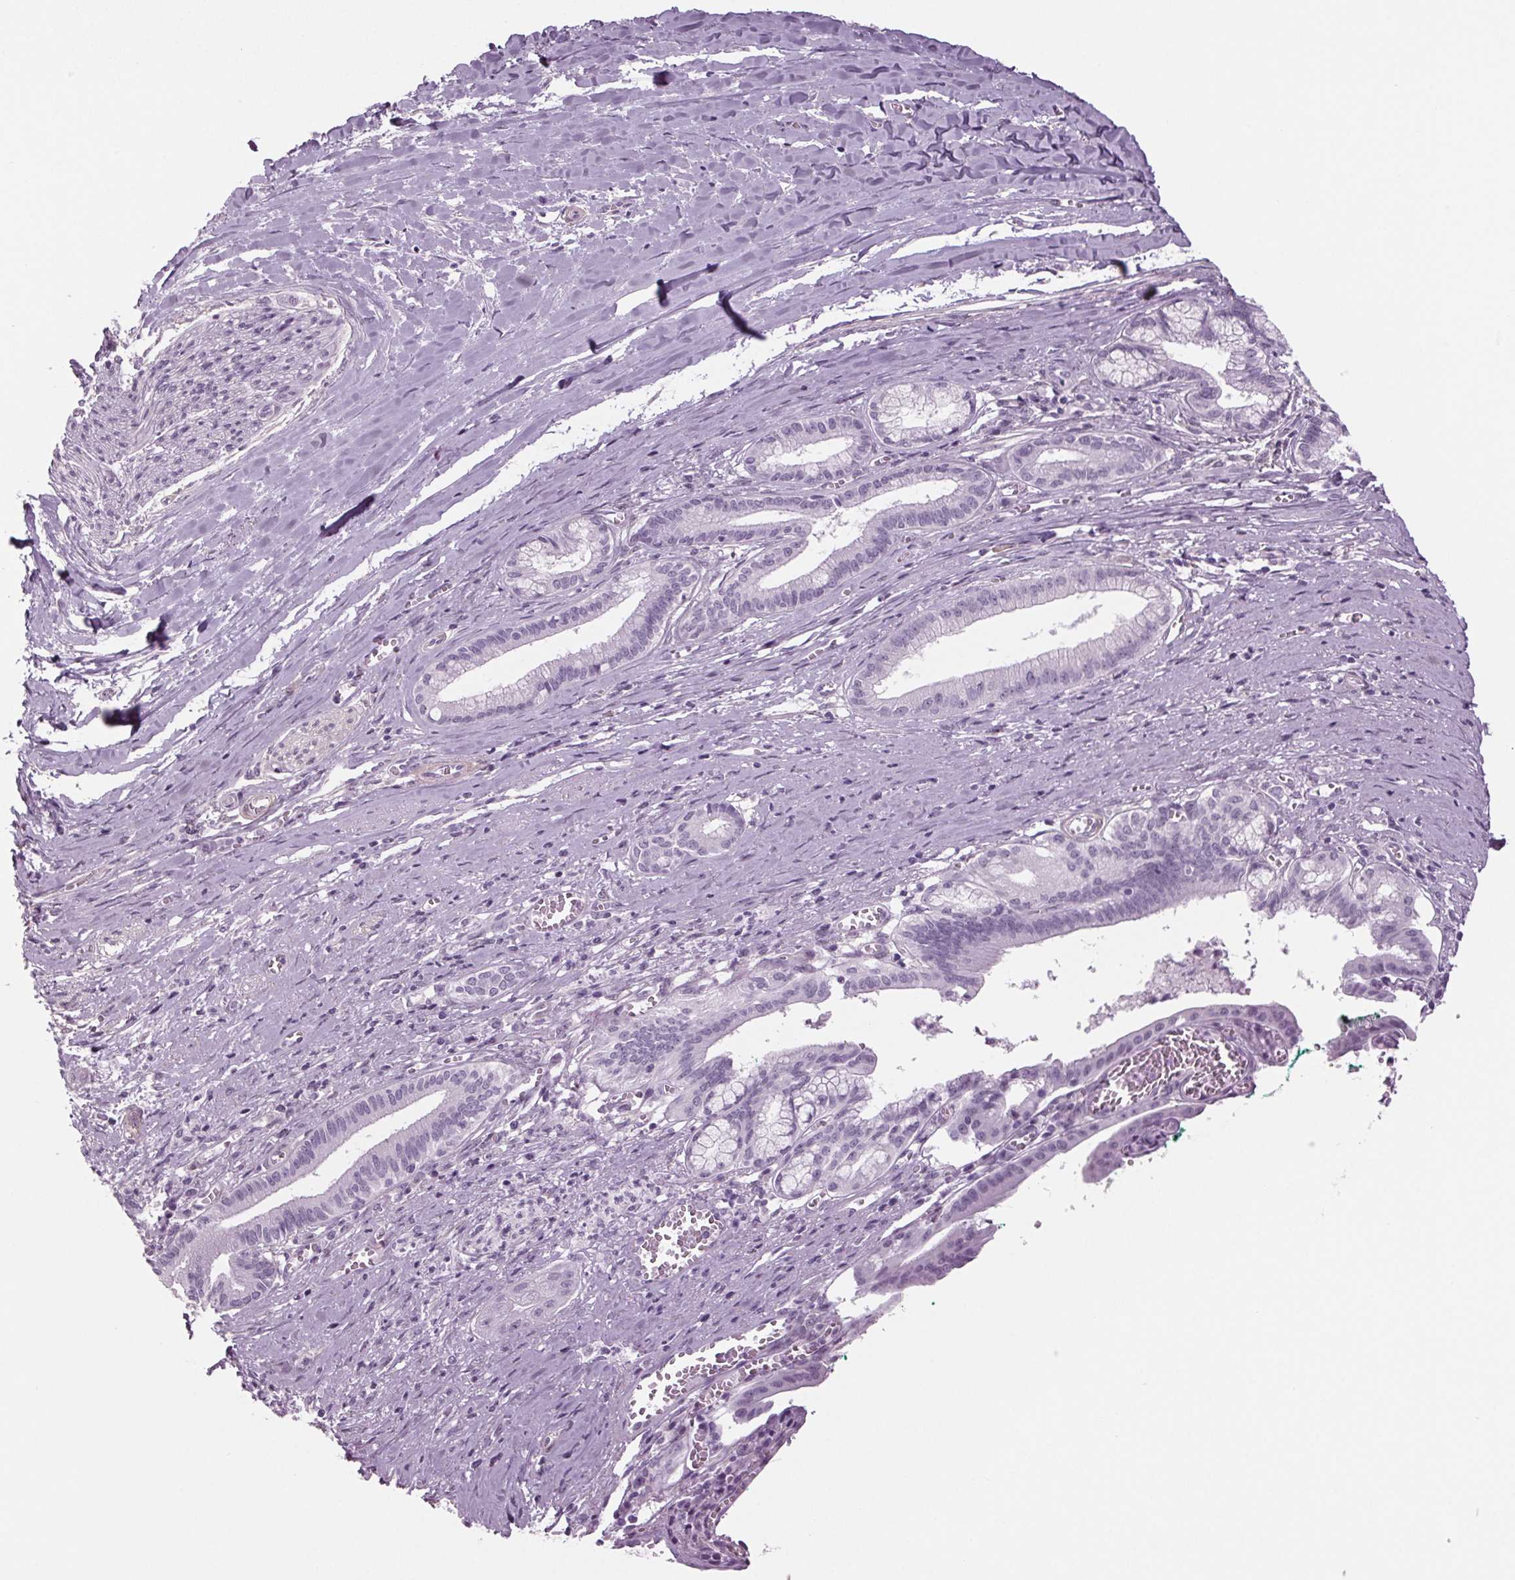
{"staining": {"intensity": "negative", "quantity": "none", "location": "none"}, "tissue": "pancreatic cancer", "cell_type": "Tumor cells", "image_type": "cancer", "snomed": [{"axis": "morphology", "description": "Normal tissue, NOS"}, {"axis": "morphology", "description": "Adenocarcinoma, NOS"}, {"axis": "topography", "description": "Lymph node"}, {"axis": "topography", "description": "Pancreas"}], "caption": "DAB (3,3'-diaminobenzidine) immunohistochemical staining of pancreatic cancer (adenocarcinoma) shows no significant expression in tumor cells.", "gene": "BHLHE22", "patient": {"sex": "female", "age": 58}}